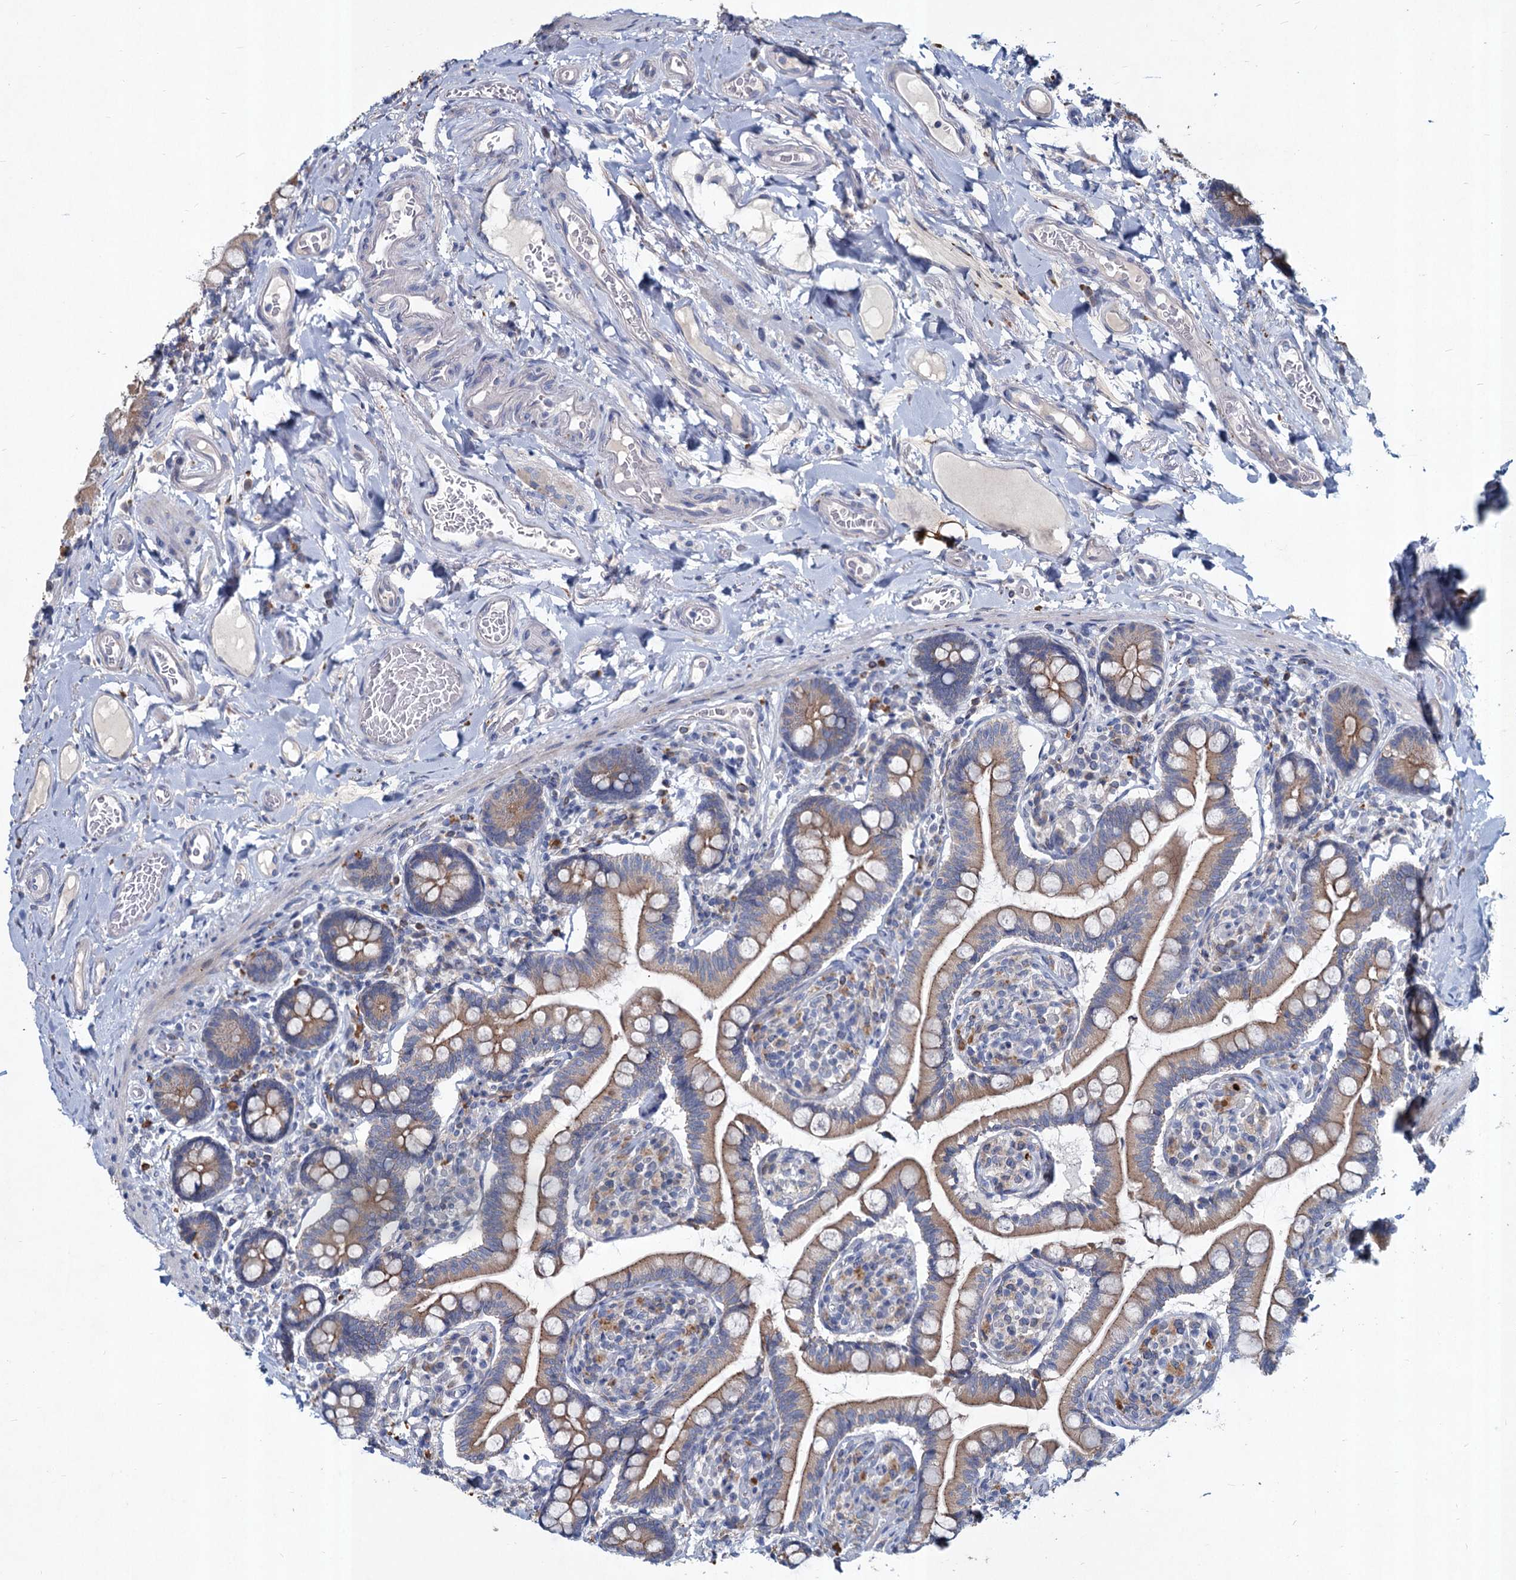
{"staining": {"intensity": "moderate", "quantity": ">75%", "location": "cytoplasmic/membranous"}, "tissue": "small intestine", "cell_type": "Glandular cells", "image_type": "normal", "snomed": [{"axis": "morphology", "description": "Normal tissue, NOS"}, {"axis": "topography", "description": "Small intestine"}], "caption": "Immunohistochemical staining of benign human small intestine shows moderate cytoplasmic/membranous protein positivity in approximately >75% of glandular cells. The staining is performed using DAB brown chromogen to label protein expression. The nuclei are counter-stained blue using hematoxylin.", "gene": "TMX2", "patient": {"sex": "female", "age": 64}}